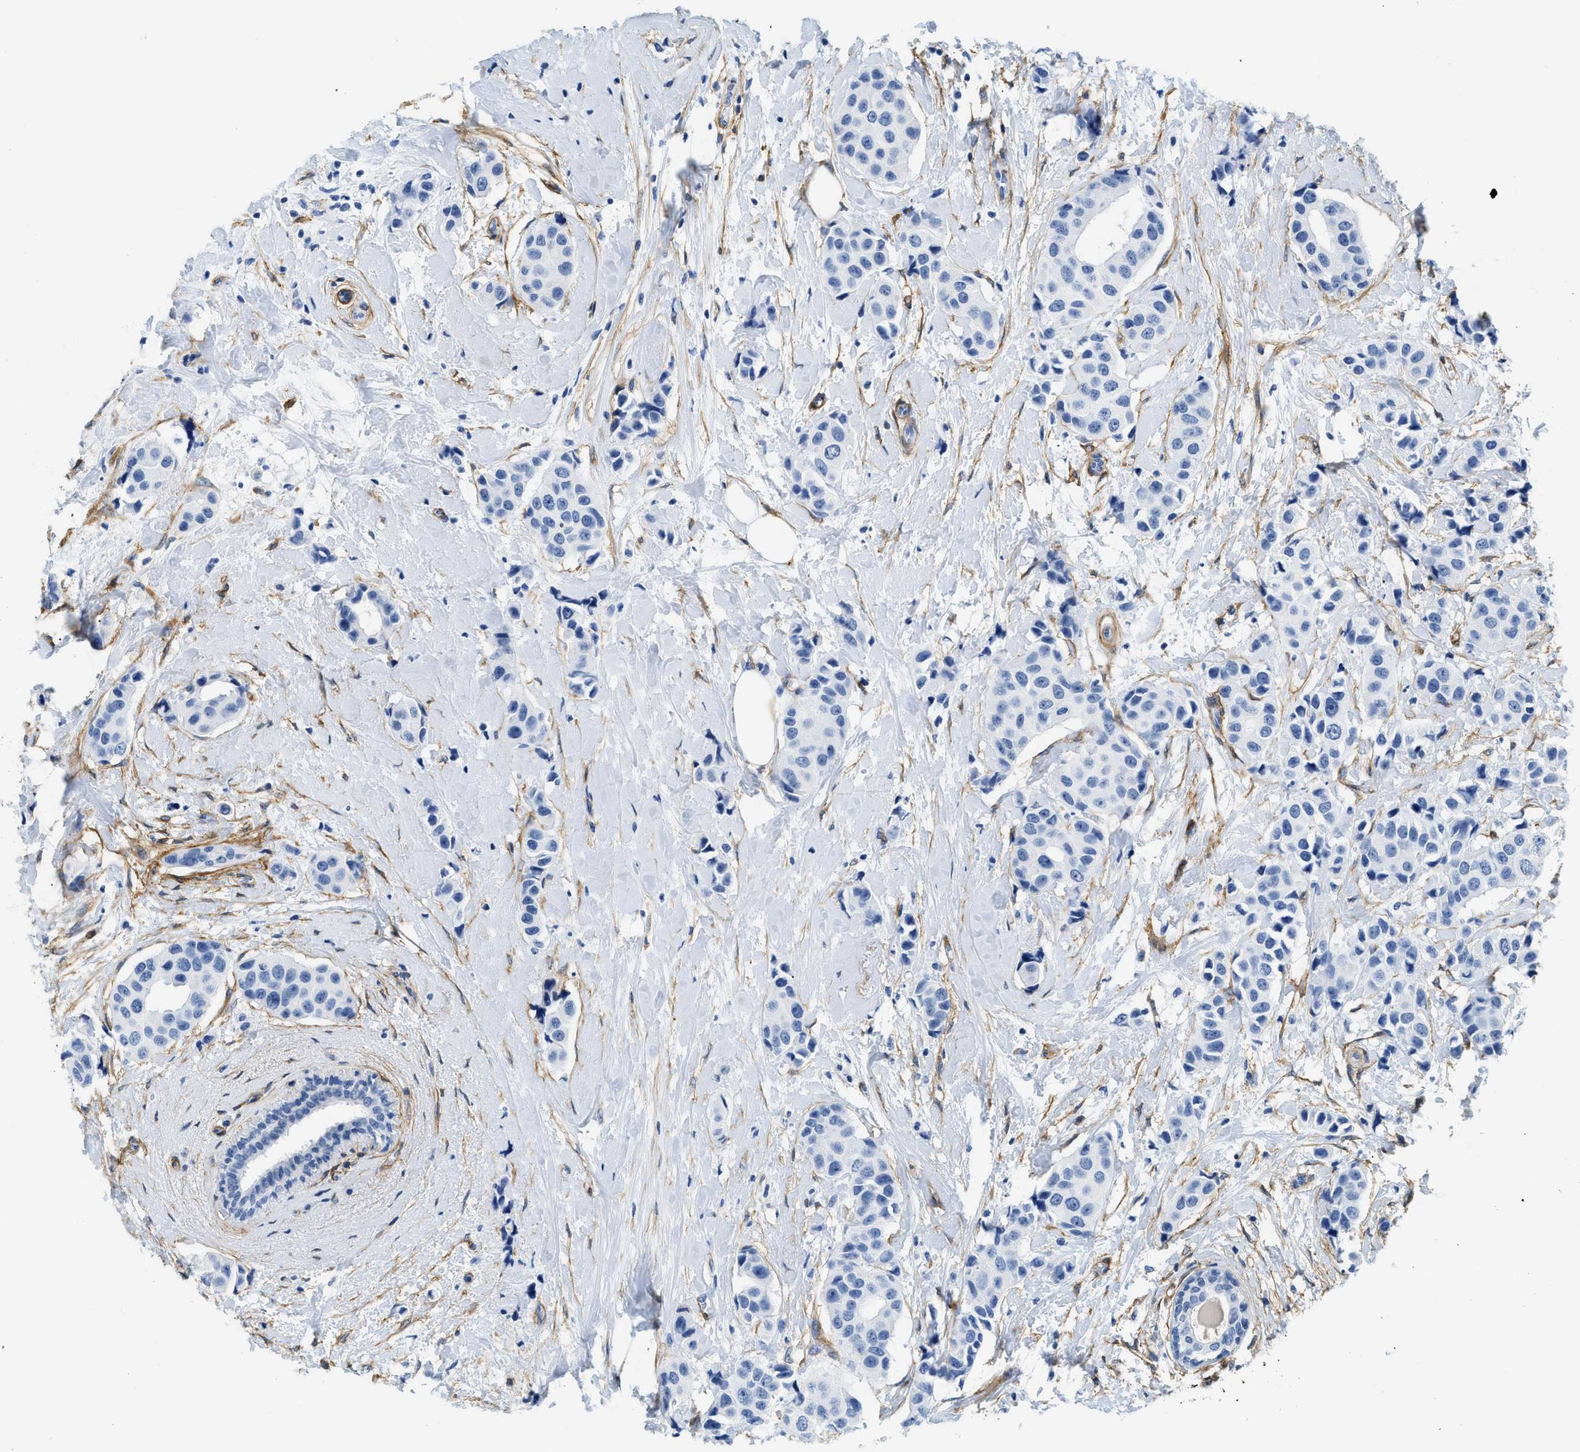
{"staining": {"intensity": "negative", "quantity": "none", "location": "none"}, "tissue": "breast cancer", "cell_type": "Tumor cells", "image_type": "cancer", "snomed": [{"axis": "morphology", "description": "Normal tissue, NOS"}, {"axis": "morphology", "description": "Duct carcinoma"}, {"axis": "topography", "description": "Breast"}], "caption": "Immunohistochemistry (IHC) histopathology image of neoplastic tissue: human breast cancer stained with DAB shows no significant protein staining in tumor cells. (Stains: DAB IHC with hematoxylin counter stain, Microscopy: brightfield microscopy at high magnification).", "gene": "PDGFRB", "patient": {"sex": "female", "age": 39}}